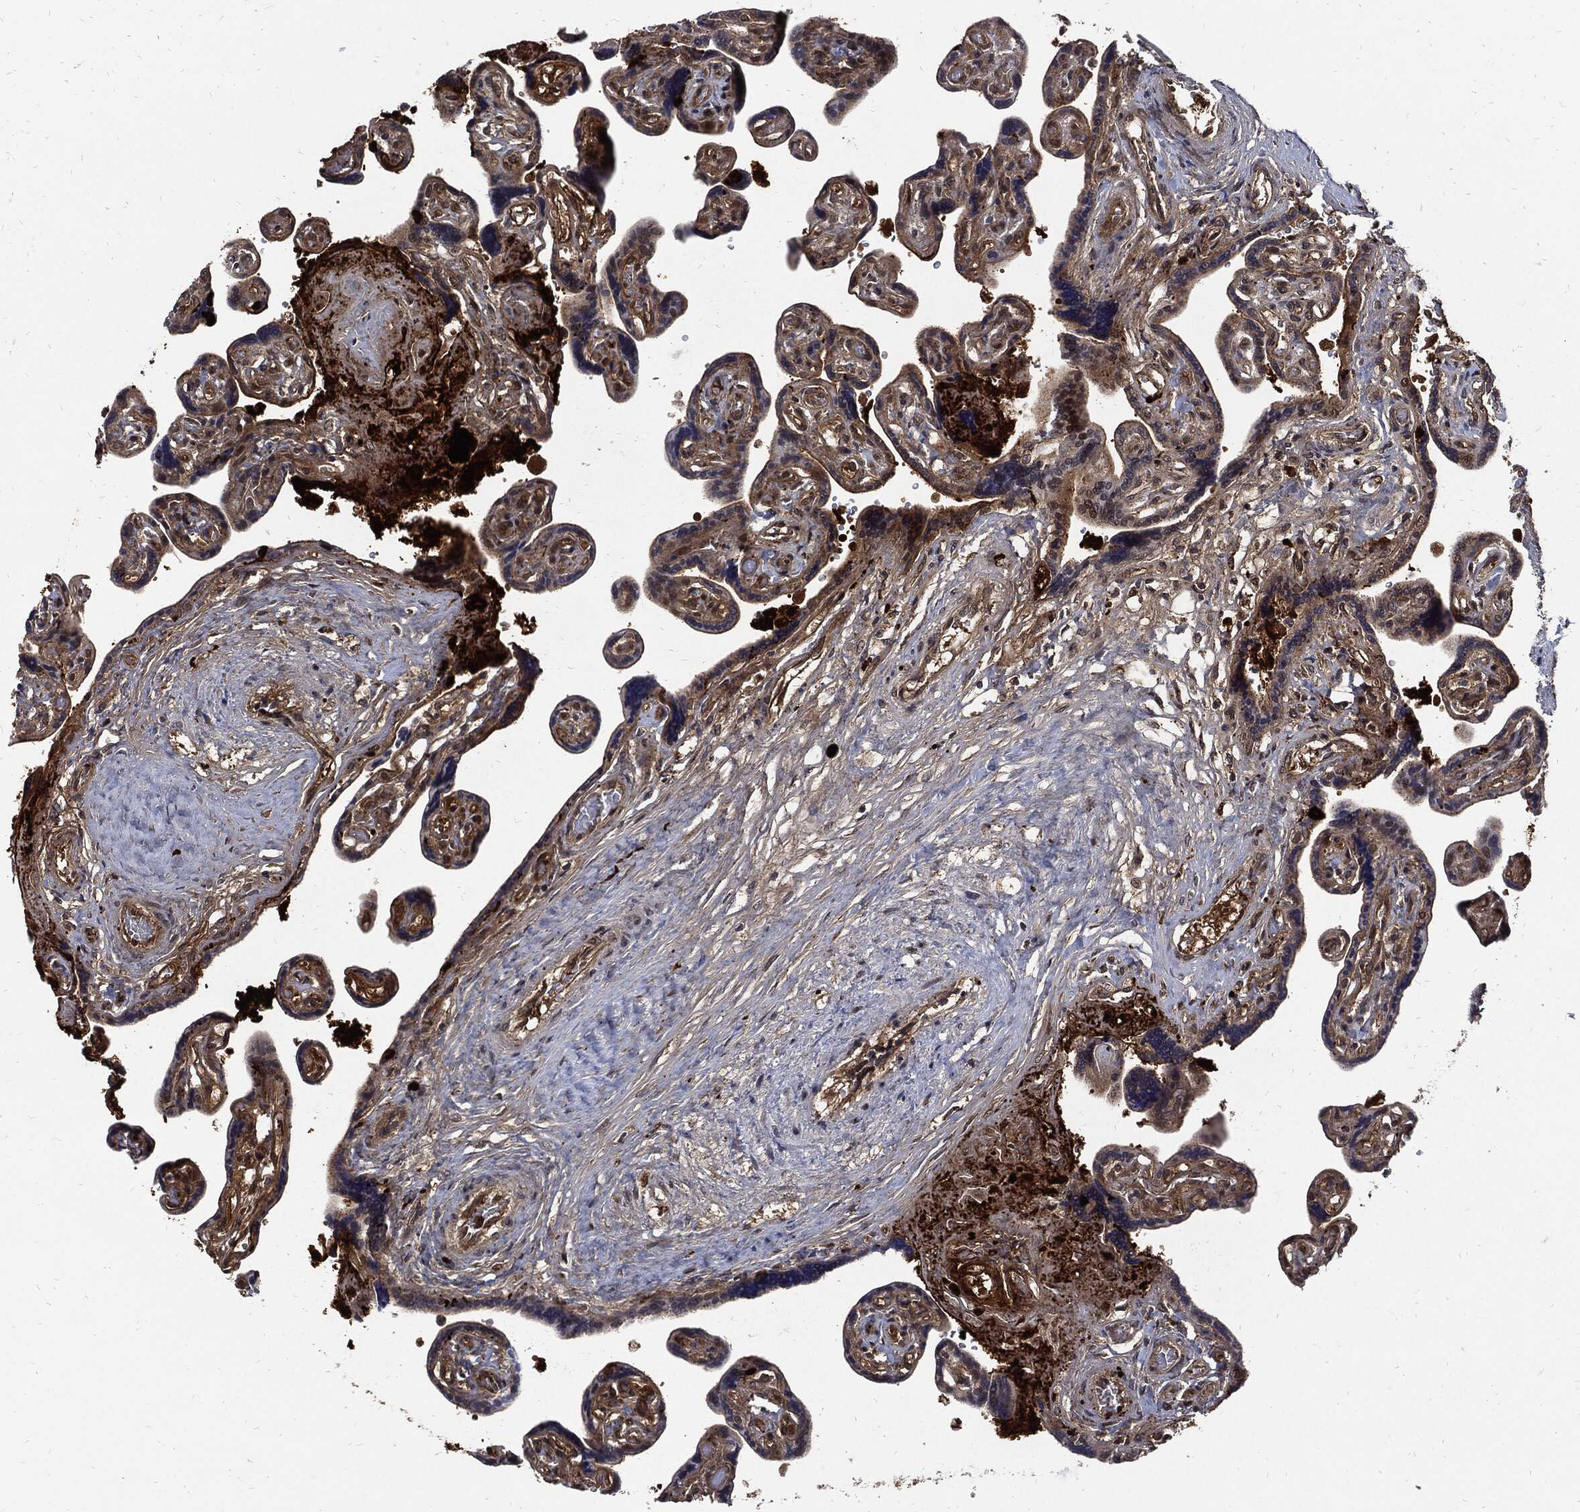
{"staining": {"intensity": "moderate", "quantity": "25%-75%", "location": "cytoplasmic/membranous"}, "tissue": "placenta", "cell_type": "Decidual cells", "image_type": "normal", "snomed": [{"axis": "morphology", "description": "Normal tissue, NOS"}, {"axis": "topography", "description": "Placenta"}], "caption": "A brown stain labels moderate cytoplasmic/membranous expression of a protein in decidual cells of unremarkable human placenta.", "gene": "CLU", "patient": {"sex": "female", "age": 32}}